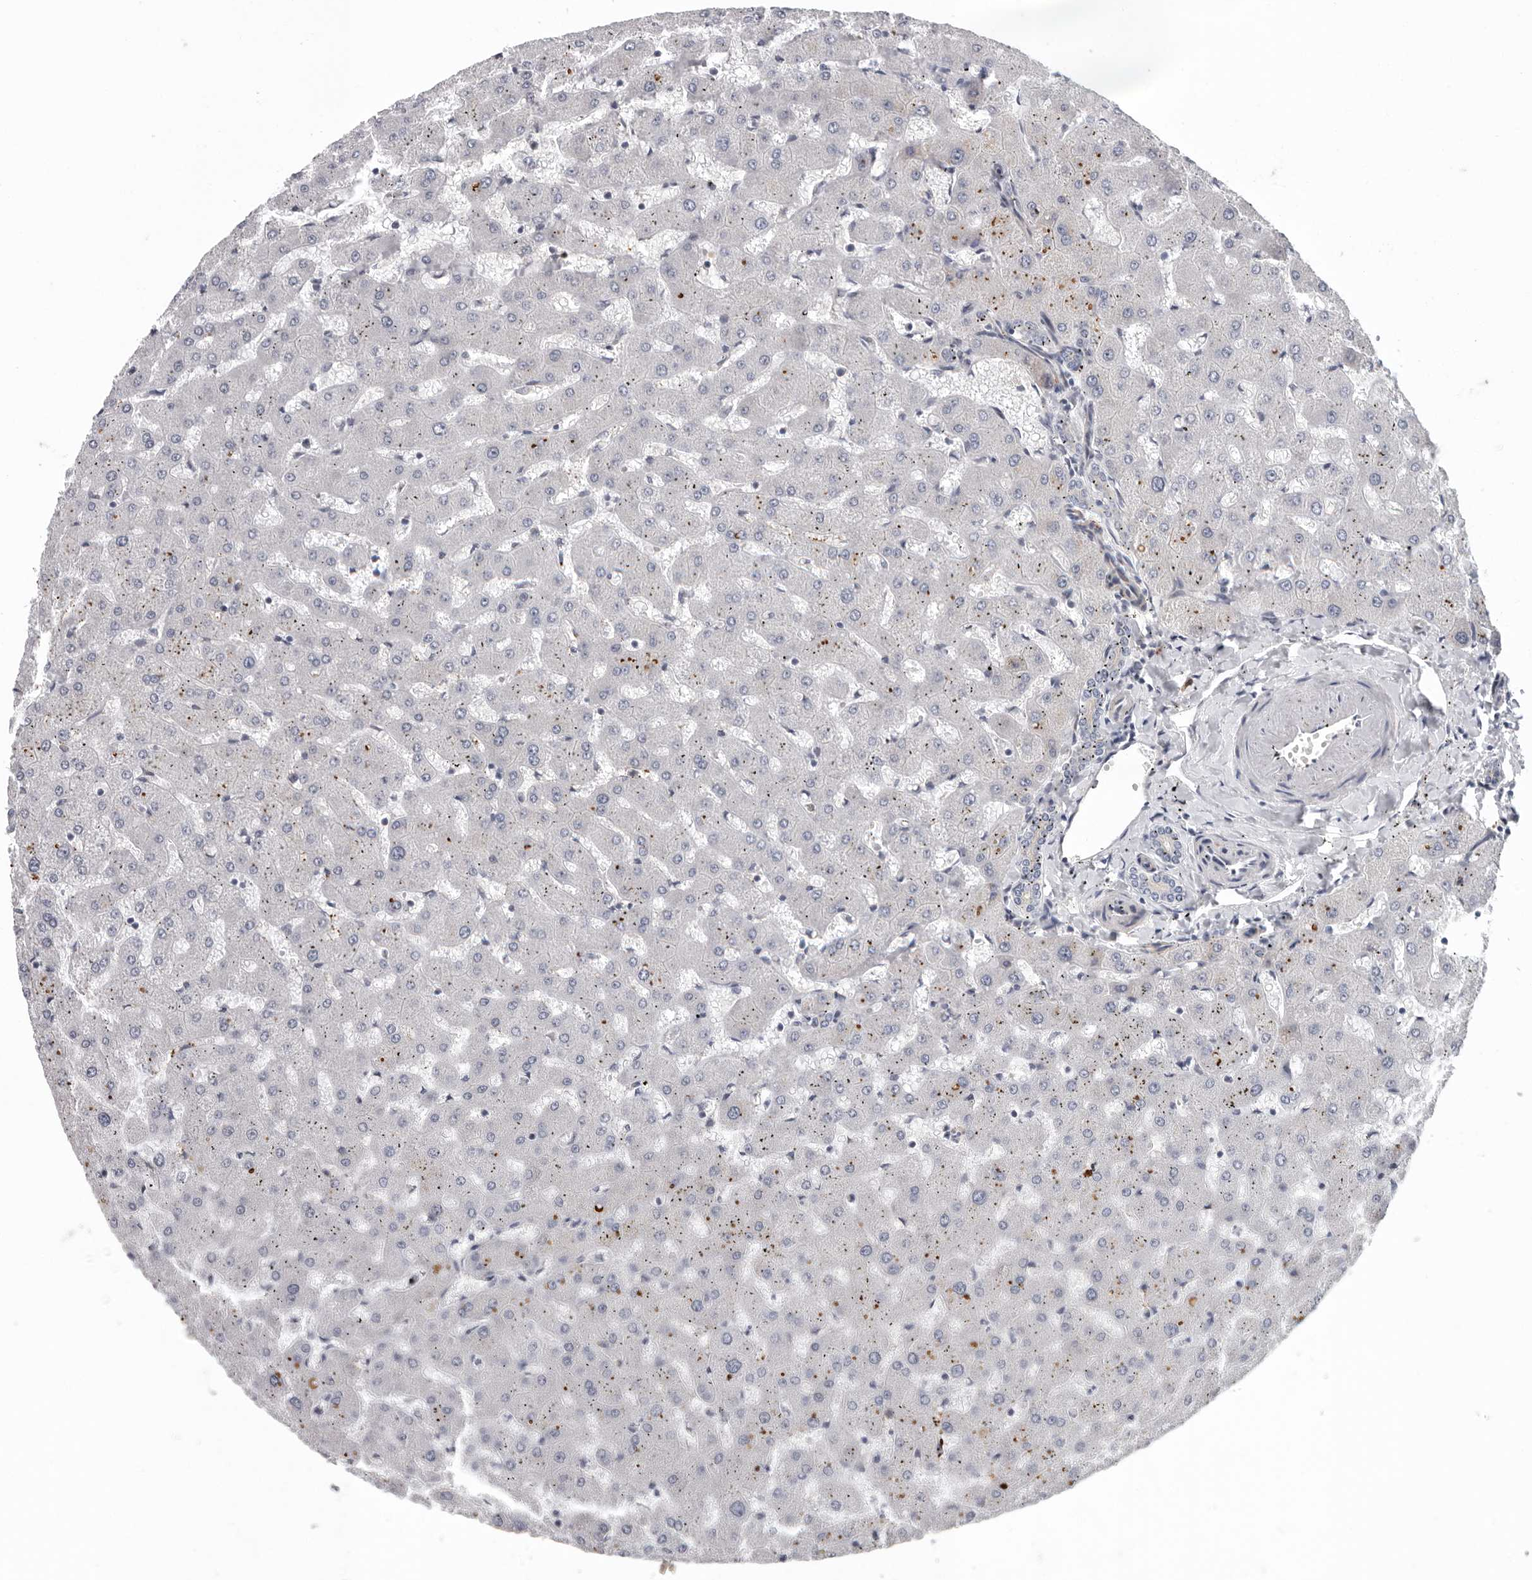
{"staining": {"intensity": "negative", "quantity": "none", "location": "none"}, "tissue": "liver", "cell_type": "Cholangiocytes", "image_type": "normal", "snomed": [{"axis": "morphology", "description": "Normal tissue, NOS"}, {"axis": "topography", "description": "Liver"}], "caption": "Immunohistochemical staining of normal human liver reveals no significant expression in cholangiocytes.", "gene": "ATXN3L", "patient": {"sex": "female", "age": 63}}